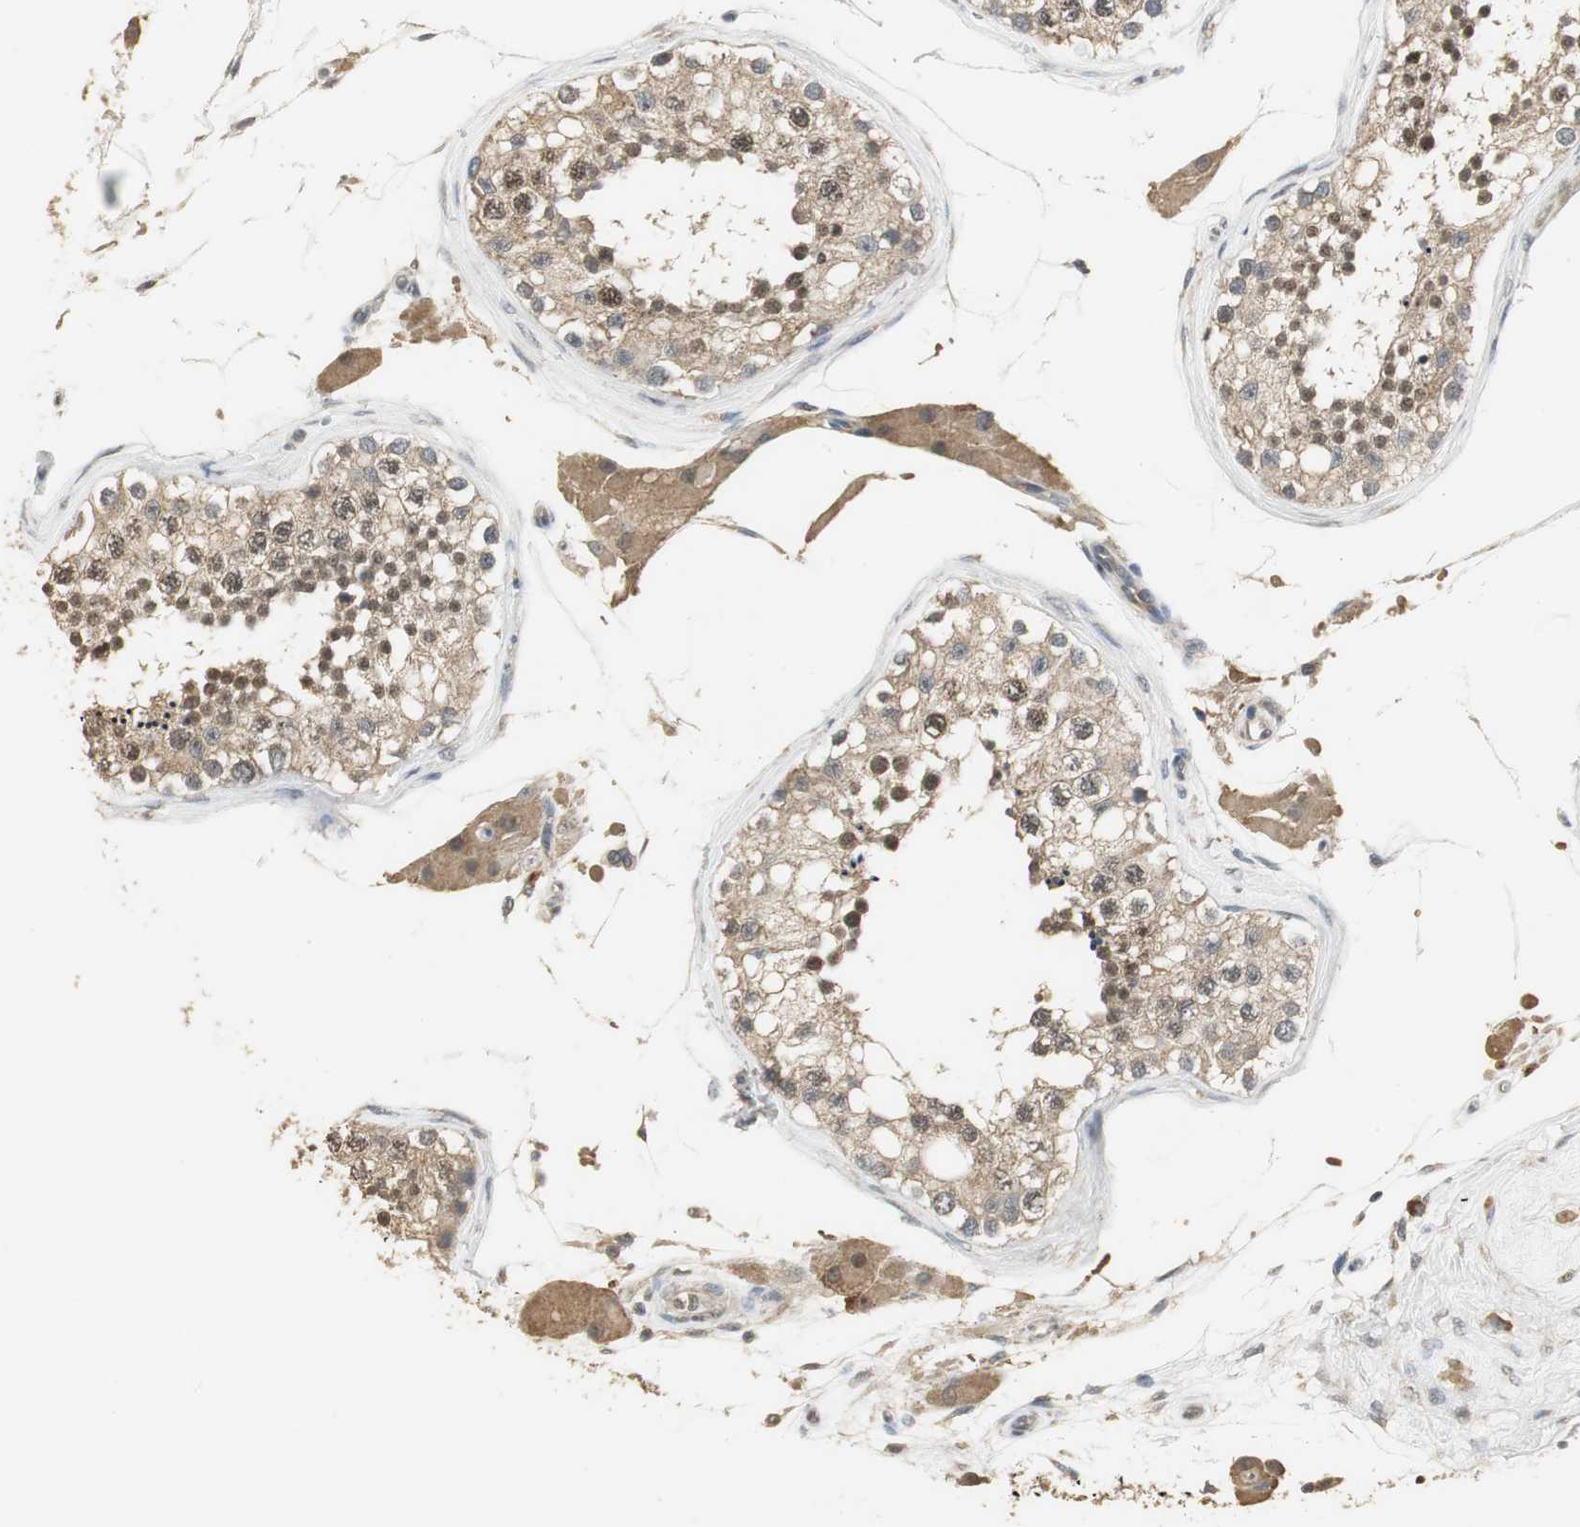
{"staining": {"intensity": "moderate", "quantity": ">75%", "location": "cytoplasmic/membranous,nuclear"}, "tissue": "testis", "cell_type": "Cells in seminiferous ducts", "image_type": "normal", "snomed": [{"axis": "morphology", "description": "Normal tissue, NOS"}, {"axis": "topography", "description": "Testis"}], "caption": "Normal testis was stained to show a protein in brown. There is medium levels of moderate cytoplasmic/membranous,nuclear positivity in approximately >75% of cells in seminiferous ducts. (DAB (3,3'-diaminobenzidine) IHC, brown staining for protein, blue staining for nuclei).", "gene": "ELOA", "patient": {"sex": "male", "age": 68}}